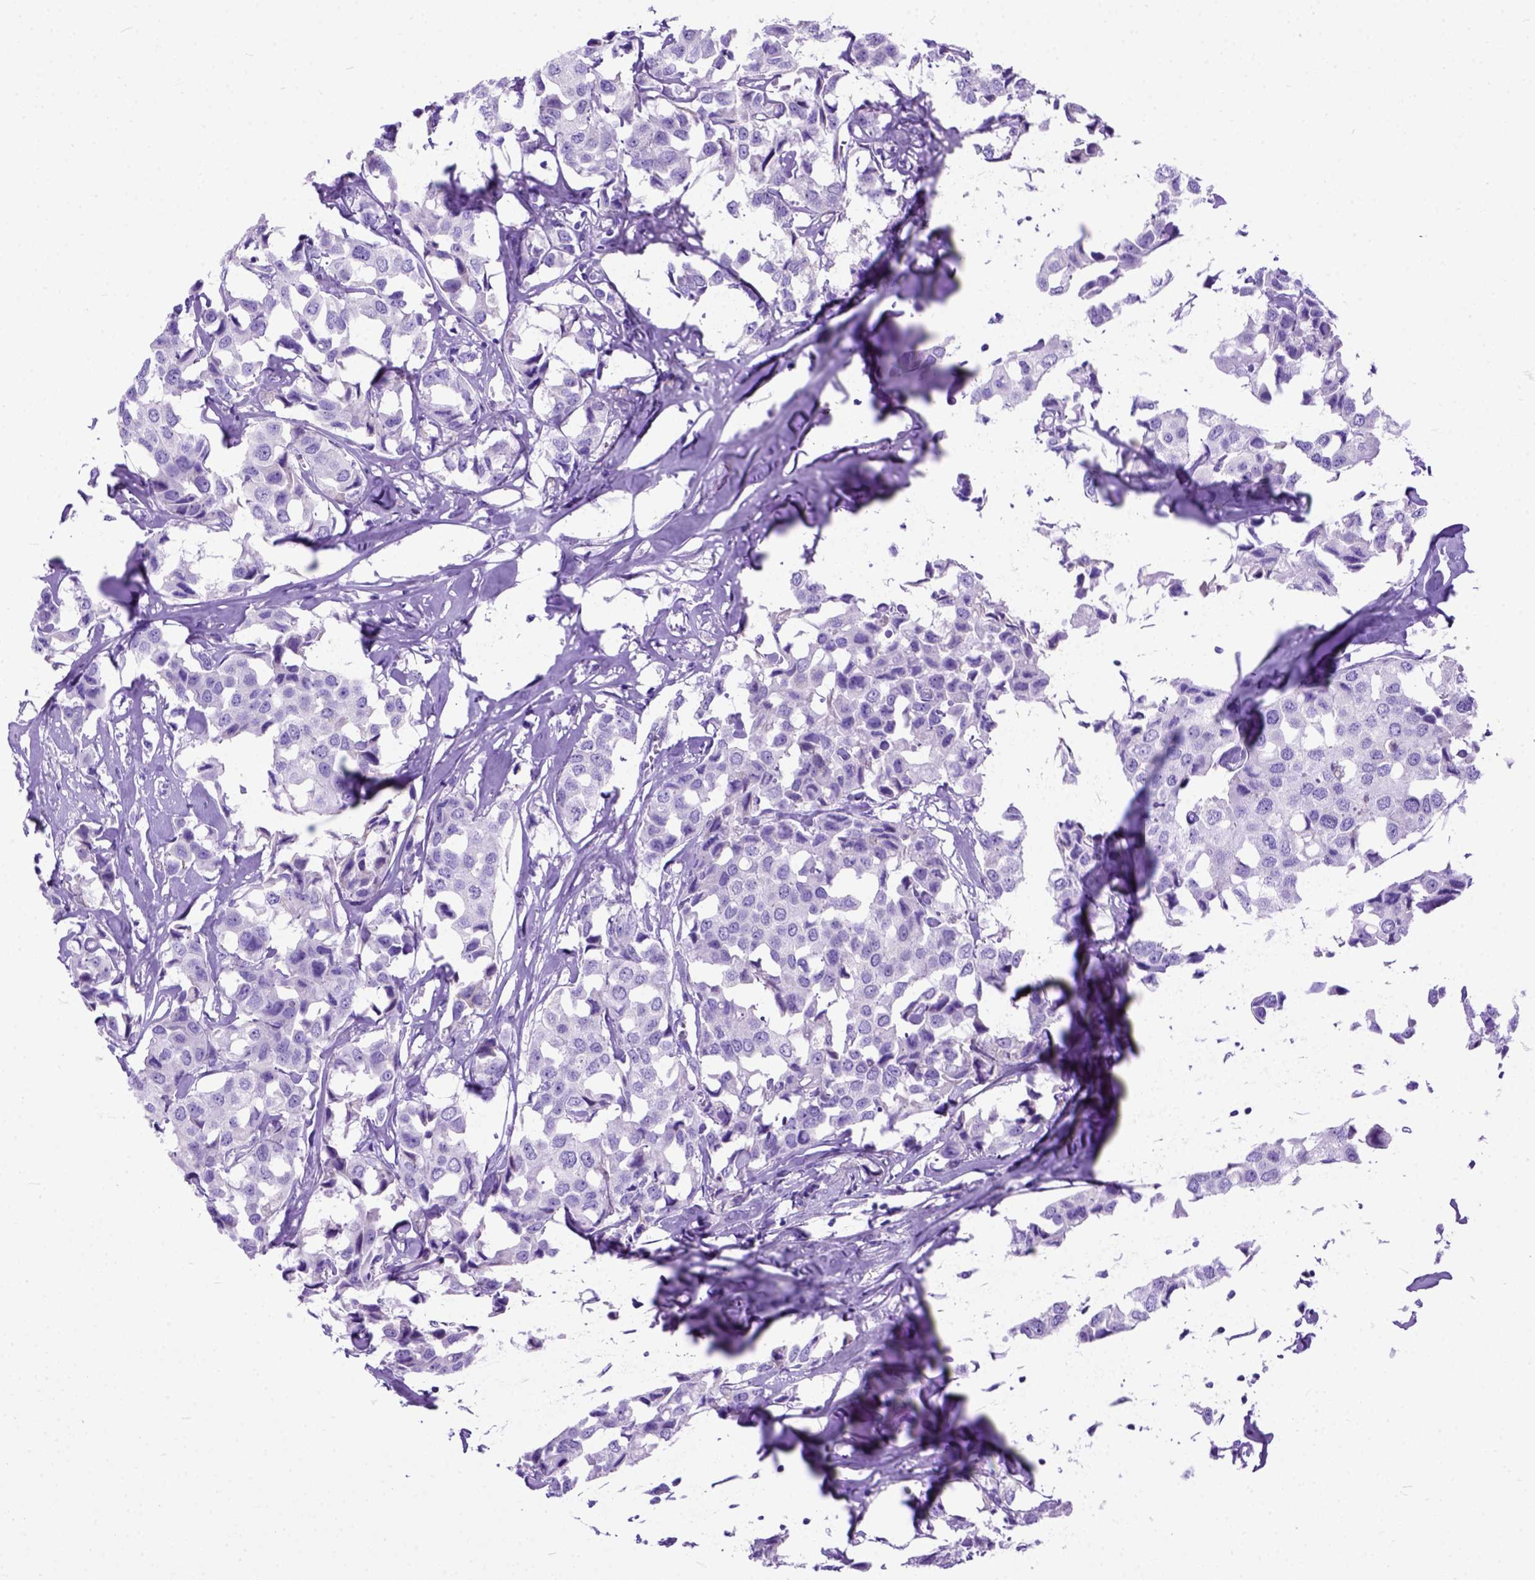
{"staining": {"intensity": "negative", "quantity": "none", "location": "none"}, "tissue": "breast cancer", "cell_type": "Tumor cells", "image_type": "cancer", "snomed": [{"axis": "morphology", "description": "Duct carcinoma"}, {"axis": "topography", "description": "Breast"}], "caption": "Breast invasive ductal carcinoma was stained to show a protein in brown. There is no significant expression in tumor cells.", "gene": "ODAD3", "patient": {"sex": "female", "age": 80}}